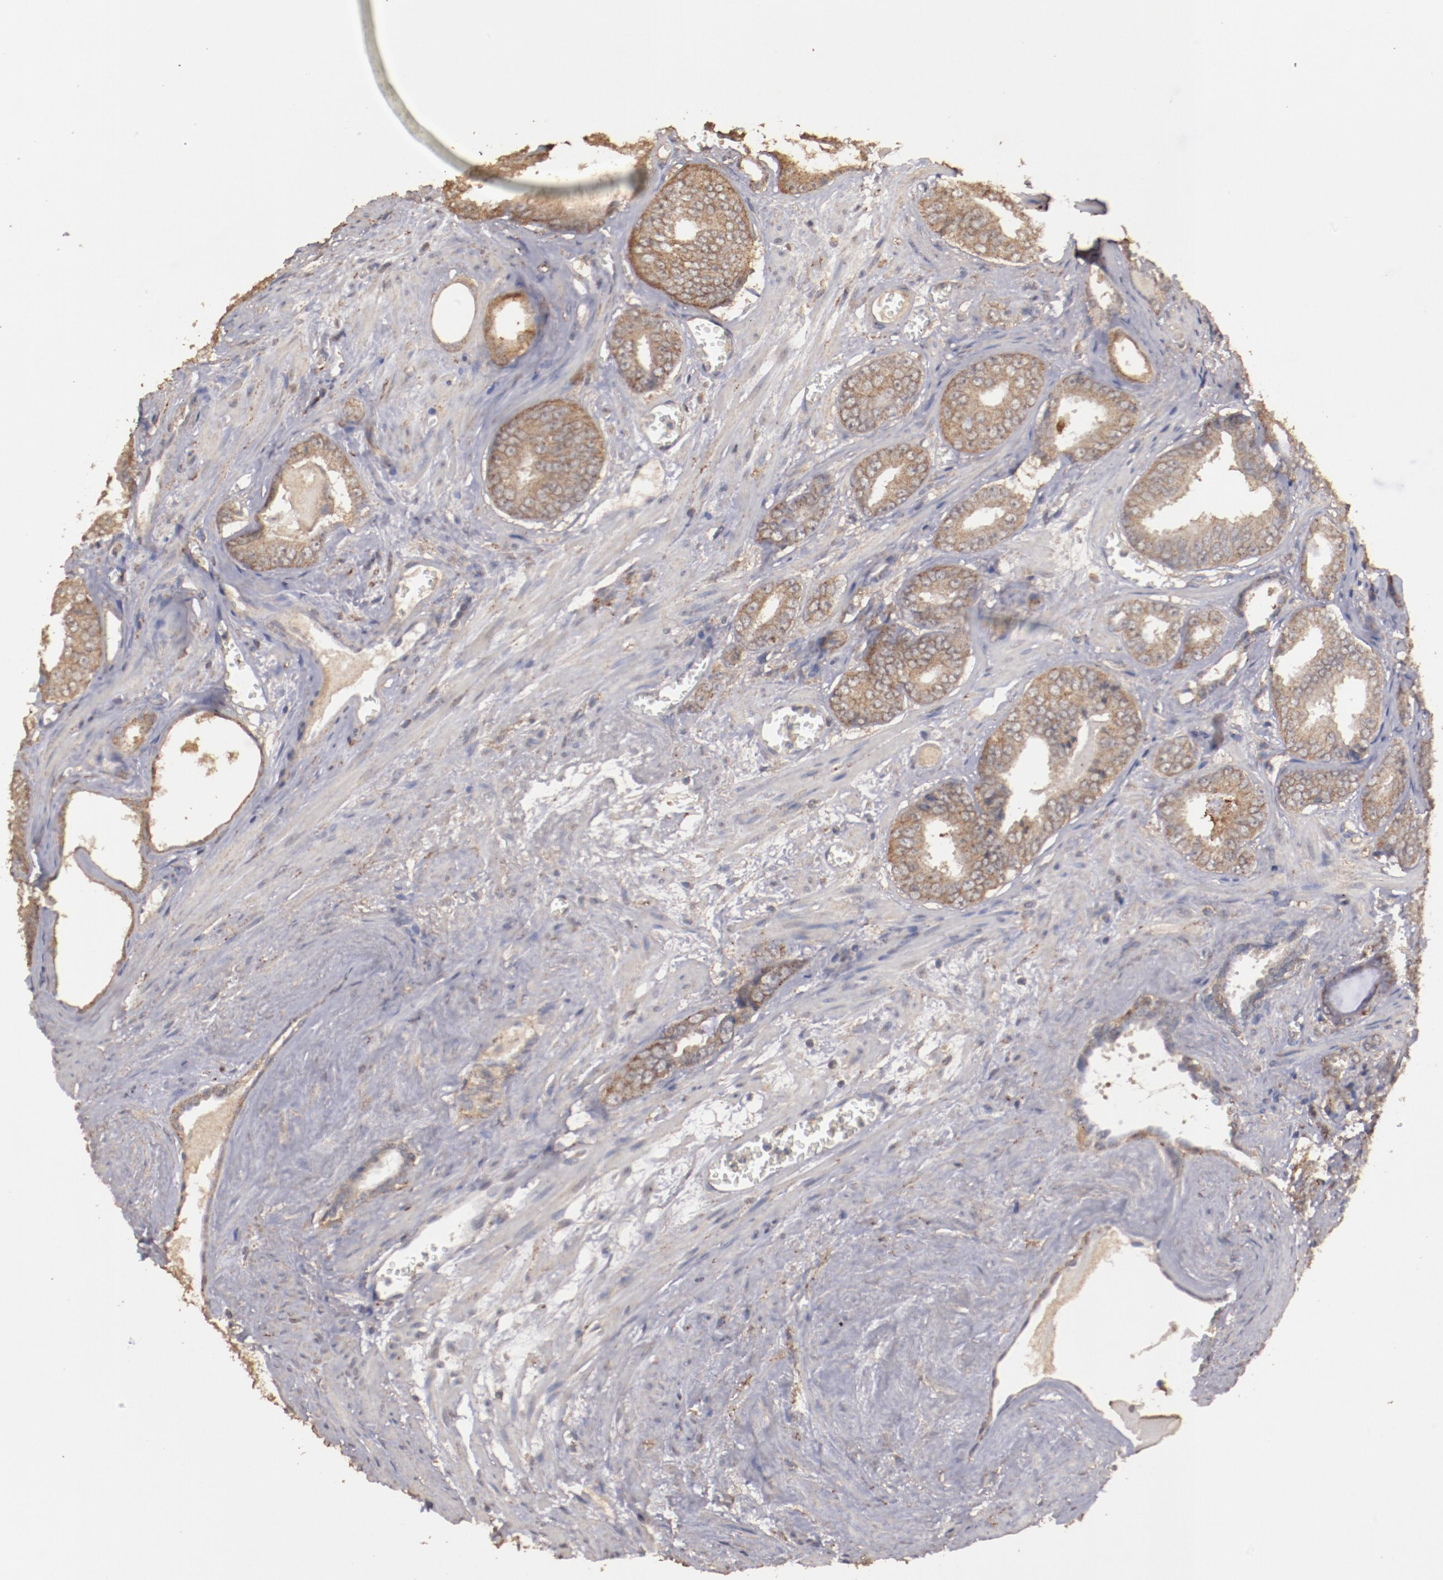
{"staining": {"intensity": "moderate", "quantity": ">75%", "location": "cytoplasmic/membranous"}, "tissue": "prostate cancer", "cell_type": "Tumor cells", "image_type": "cancer", "snomed": [{"axis": "morphology", "description": "Adenocarcinoma, Medium grade"}, {"axis": "topography", "description": "Prostate"}], "caption": "IHC image of prostate cancer stained for a protein (brown), which shows medium levels of moderate cytoplasmic/membranous staining in about >75% of tumor cells.", "gene": "FAT1", "patient": {"sex": "male", "age": 79}}